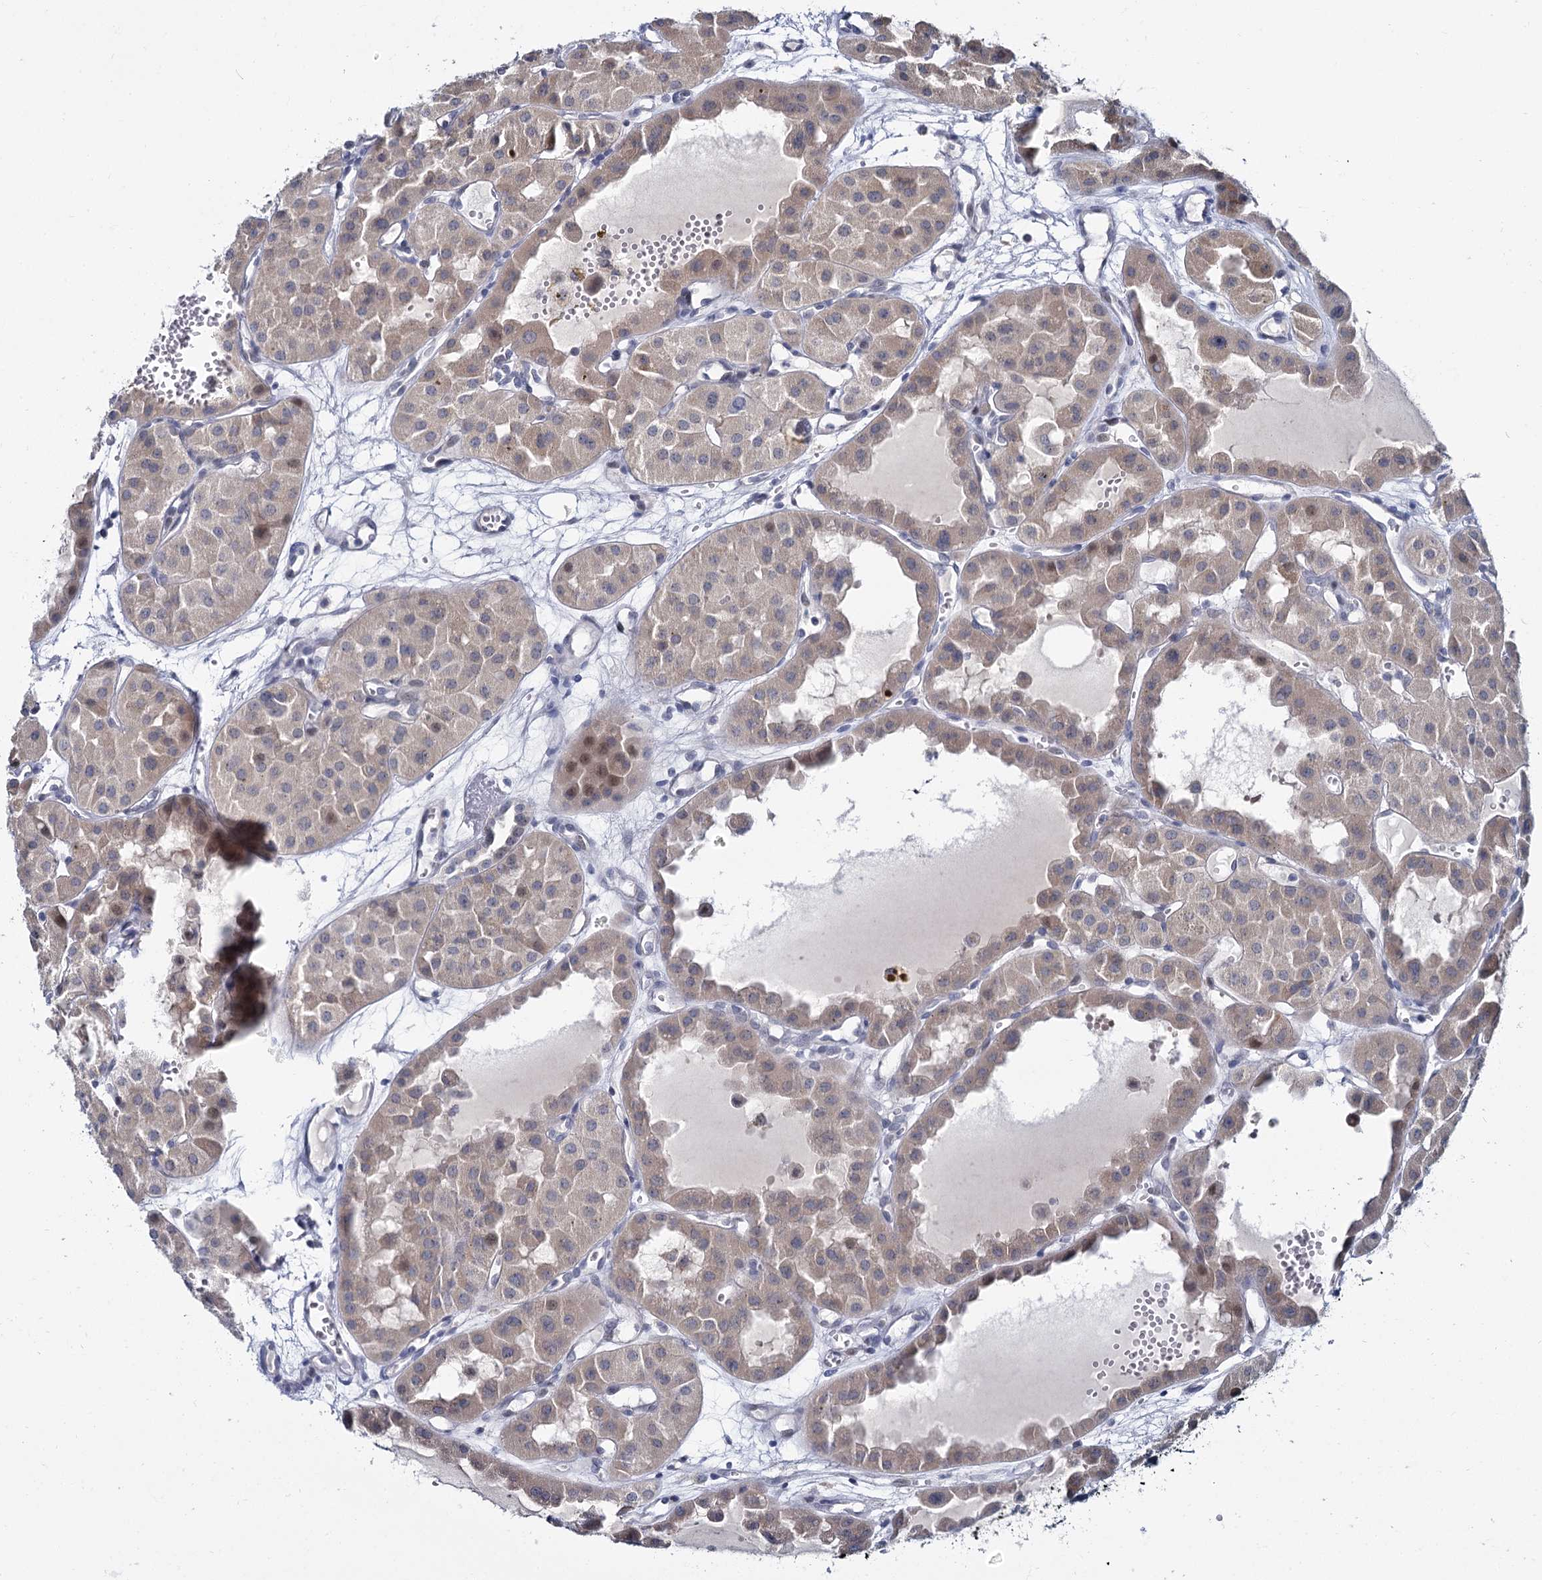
{"staining": {"intensity": "weak", "quantity": ">75%", "location": "cytoplasmic/membranous,nuclear"}, "tissue": "renal cancer", "cell_type": "Tumor cells", "image_type": "cancer", "snomed": [{"axis": "morphology", "description": "Carcinoma, NOS"}, {"axis": "topography", "description": "Kidney"}], "caption": "Human renal cancer stained with a brown dye reveals weak cytoplasmic/membranous and nuclear positive positivity in about >75% of tumor cells.", "gene": "ACRBP", "patient": {"sex": "female", "age": 75}}